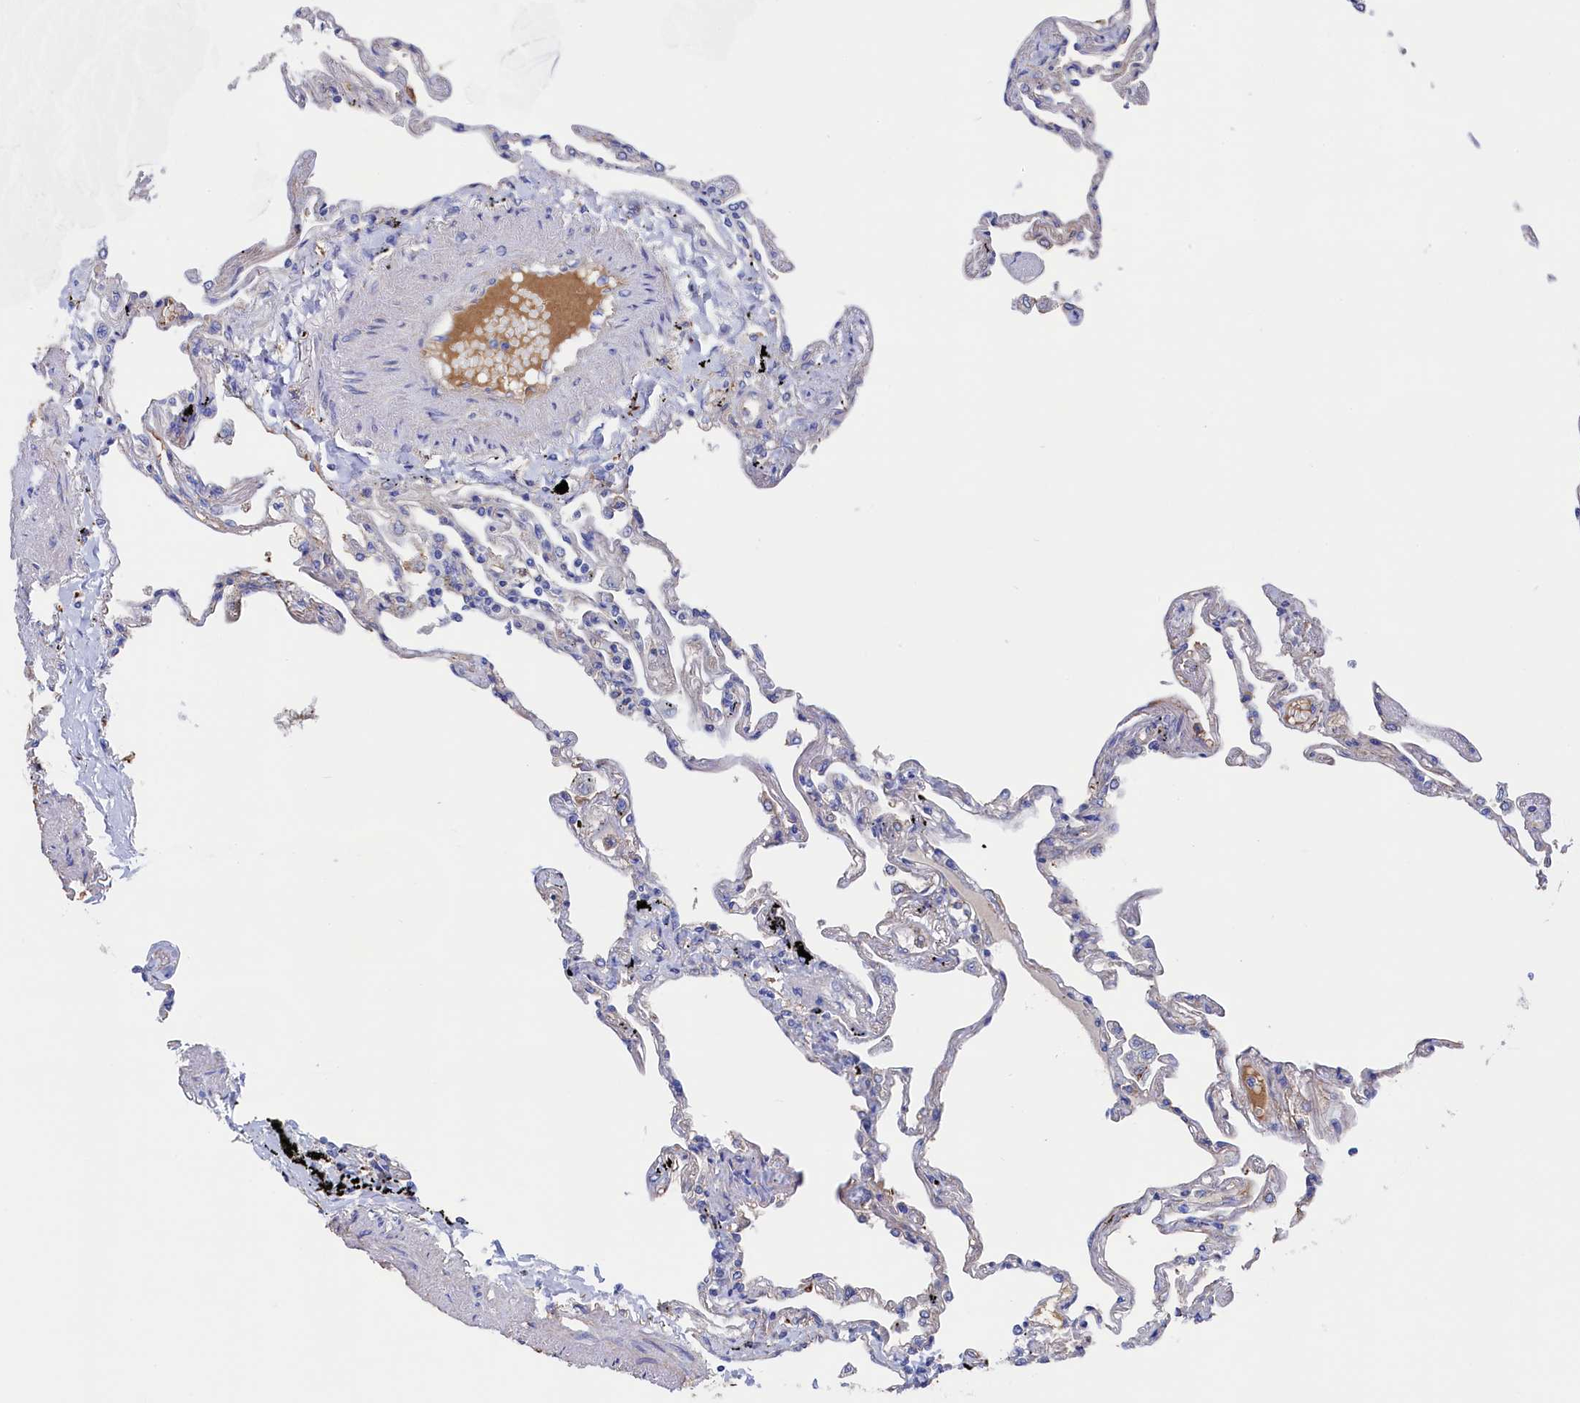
{"staining": {"intensity": "negative", "quantity": "none", "location": "none"}, "tissue": "lung", "cell_type": "Alveolar cells", "image_type": "normal", "snomed": [{"axis": "morphology", "description": "Normal tissue, NOS"}, {"axis": "topography", "description": "Lung"}], "caption": "There is no significant staining in alveolar cells of lung. (DAB IHC, high magnification).", "gene": "C12orf73", "patient": {"sex": "female", "age": 67}}